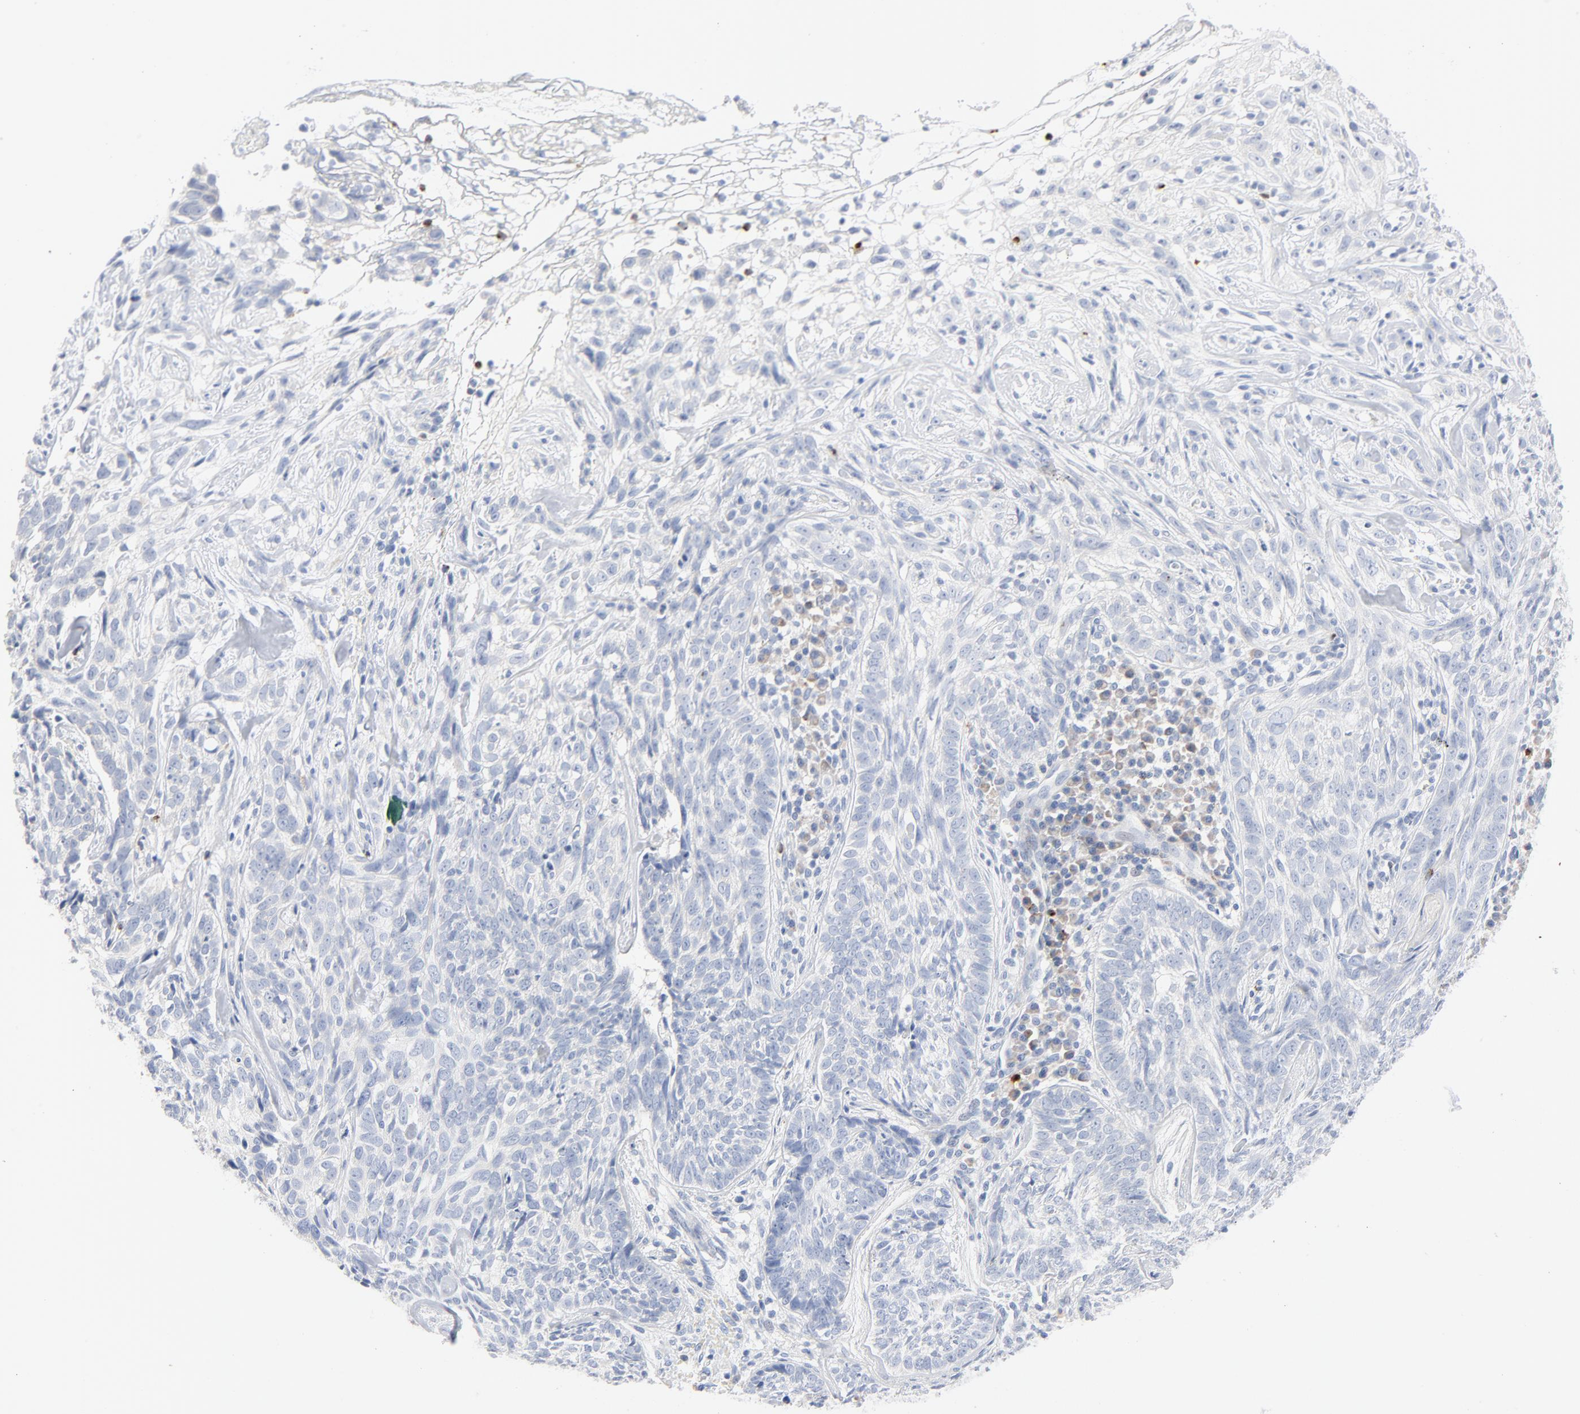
{"staining": {"intensity": "negative", "quantity": "none", "location": "none"}, "tissue": "skin cancer", "cell_type": "Tumor cells", "image_type": "cancer", "snomed": [{"axis": "morphology", "description": "Basal cell carcinoma"}, {"axis": "topography", "description": "Skin"}], "caption": "The histopathology image exhibits no staining of tumor cells in basal cell carcinoma (skin).", "gene": "GZMB", "patient": {"sex": "male", "age": 72}}